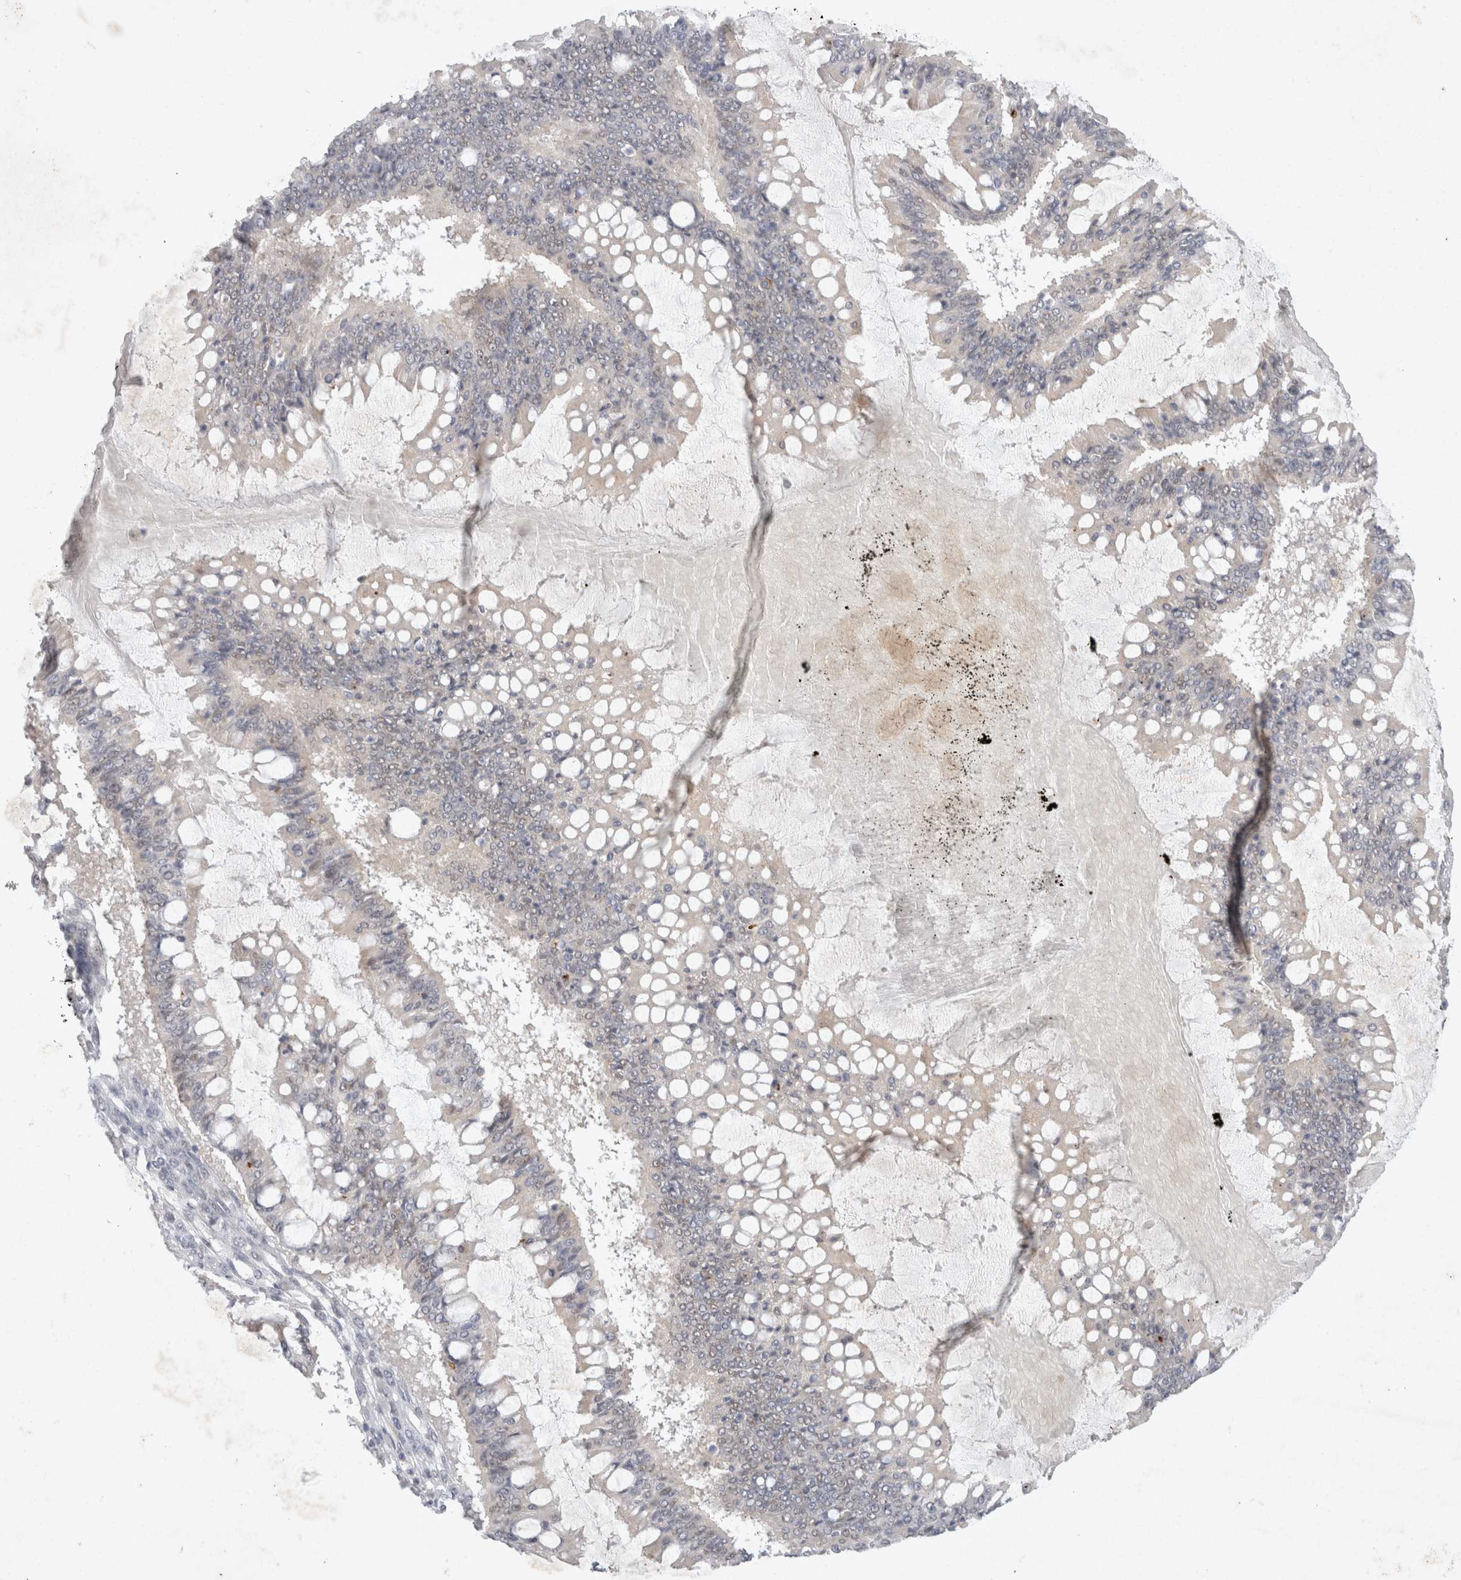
{"staining": {"intensity": "negative", "quantity": "none", "location": "none"}, "tissue": "ovarian cancer", "cell_type": "Tumor cells", "image_type": "cancer", "snomed": [{"axis": "morphology", "description": "Cystadenocarcinoma, mucinous, NOS"}, {"axis": "topography", "description": "Ovary"}], "caption": "This is an immunohistochemistry histopathology image of ovarian mucinous cystadenocarcinoma. There is no positivity in tumor cells.", "gene": "FBXO42", "patient": {"sex": "female", "age": 73}}